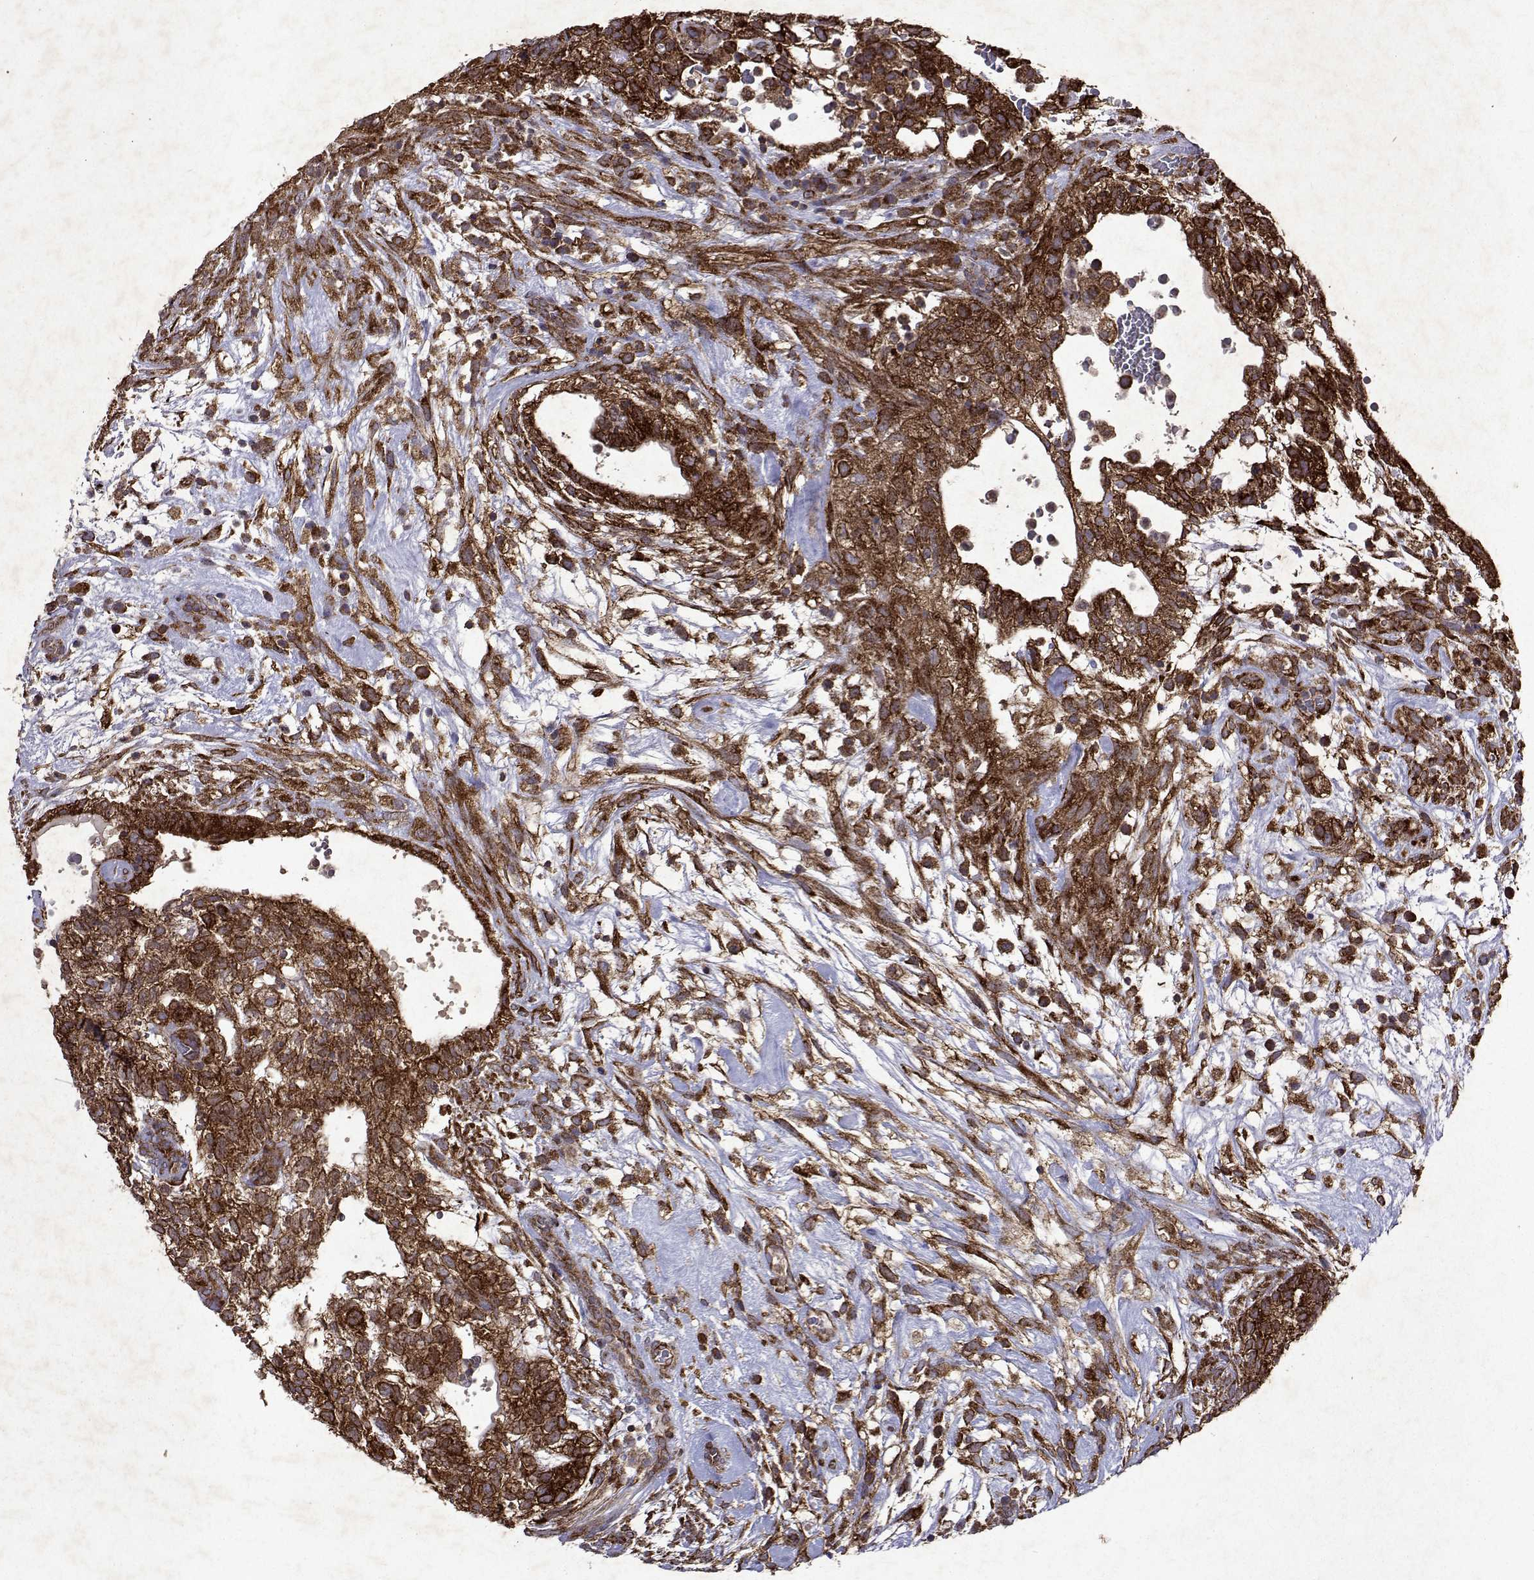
{"staining": {"intensity": "strong", "quantity": ">75%", "location": "cytoplasmic/membranous"}, "tissue": "testis cancer", "cell_type": "Tumor cells", "image_type": "cancer", "snomed": [{"axis": "morphology", "description": "Normal tissue, NOS"}, {"axis": "morphology", "description": "Carcinoma, Embryonal, NOS"}, {"axis": "topography", "description": "Testis"}], "caption": "Protein staining by immunohistochemistry (IHC) displays strong cytoplasmic/membranous expression in about >75% of tumor cells in embryonal carcinoma (testis).", "gene": "TARBP2", "patient": {"sex": "male", "age": 32}}